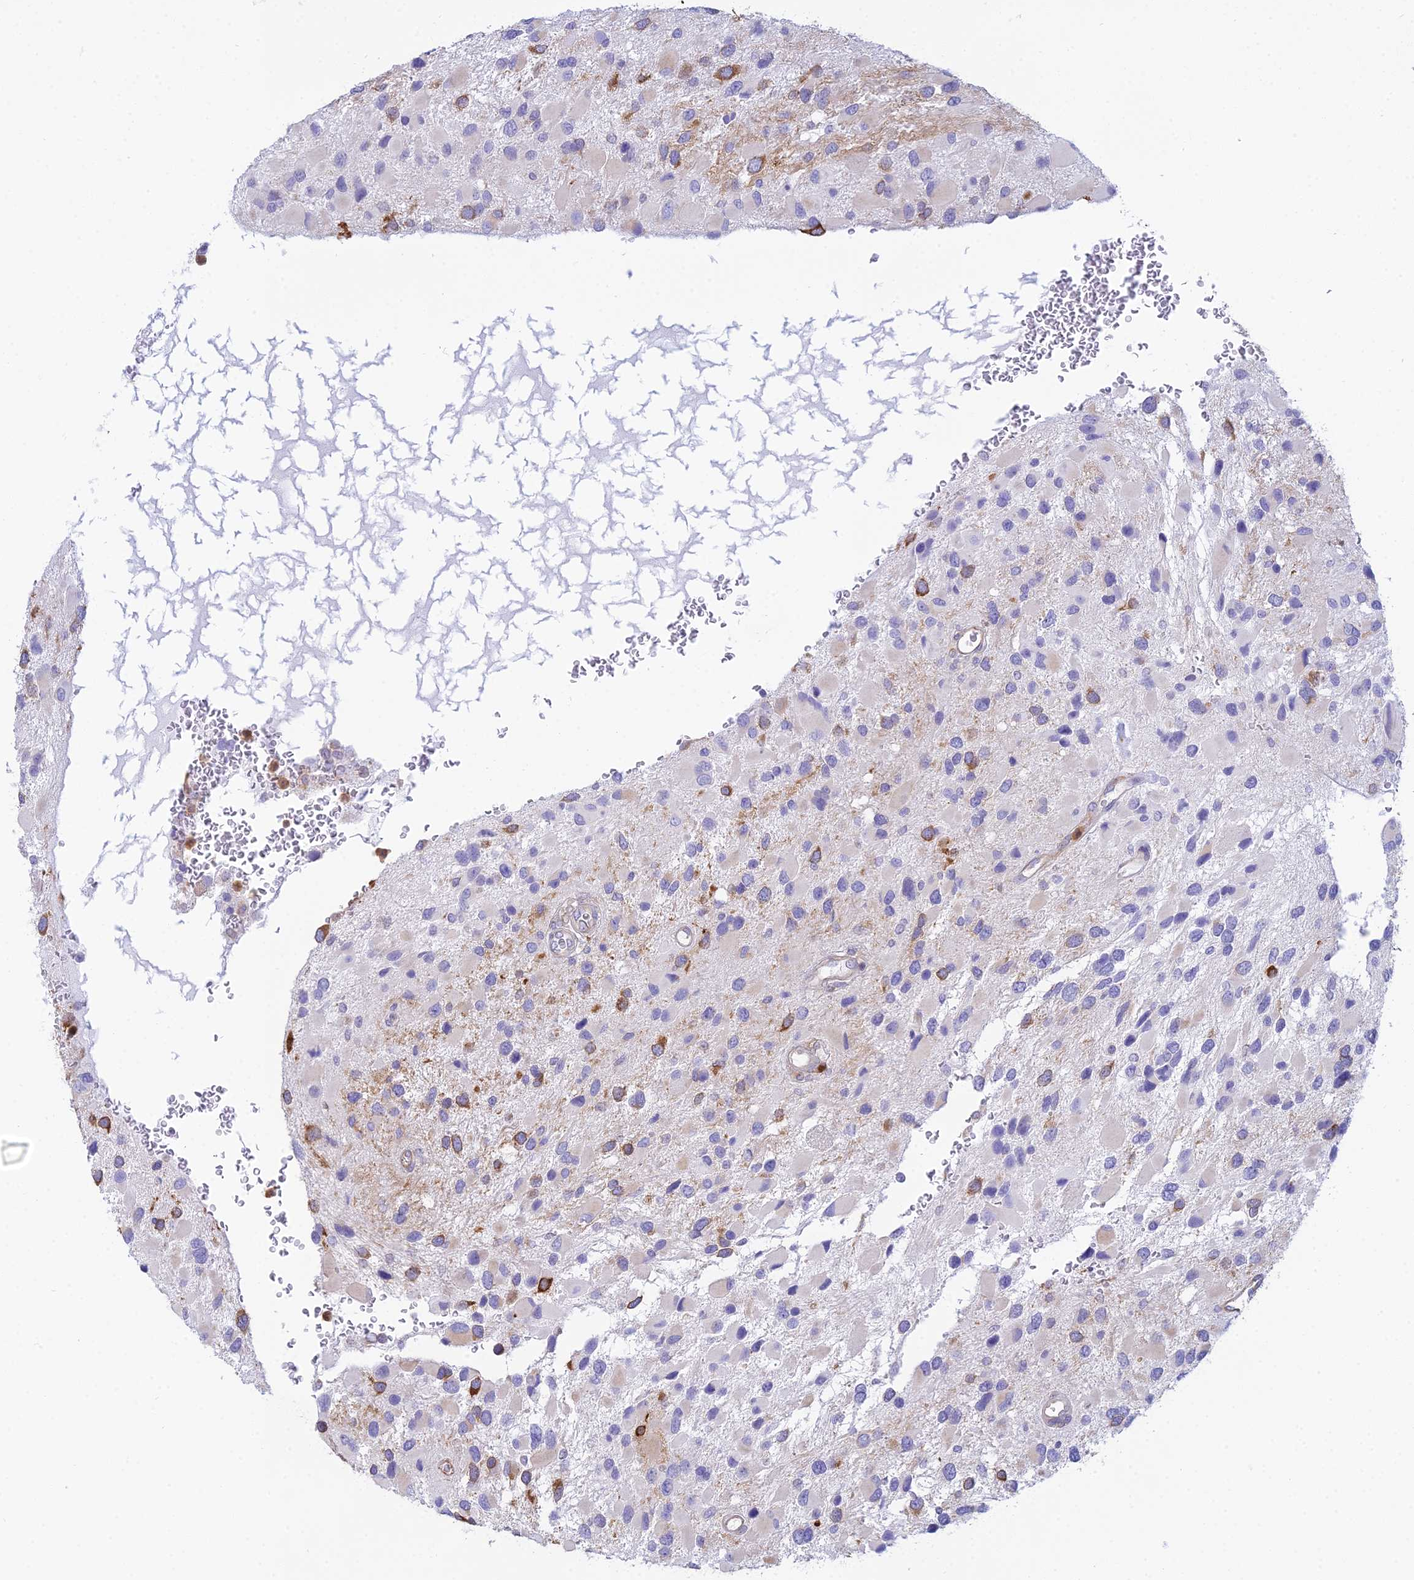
{"staining": {"intensity": "strong", "quantity": "<25%", "location": "cytoplasmic/membranous"}, "tissue": "glioma", "cell_type": "Tumor cells", "image_type": "cancer", "snomed": [{"axis": "morphology", "description": "Glioma, malignant, High grade"}, {"axis": "topography", "description": "Brain"}], "caption": "Protein staining by immunohistochemistry displays strong cytoplasmic/membranous staining in about <25% of tumor cells in glioma. (brown staining indicates protein expression, while blue staining denotes nuclei).", "gene": "HM13", "patient": {"sex": "male", "age": 53}}